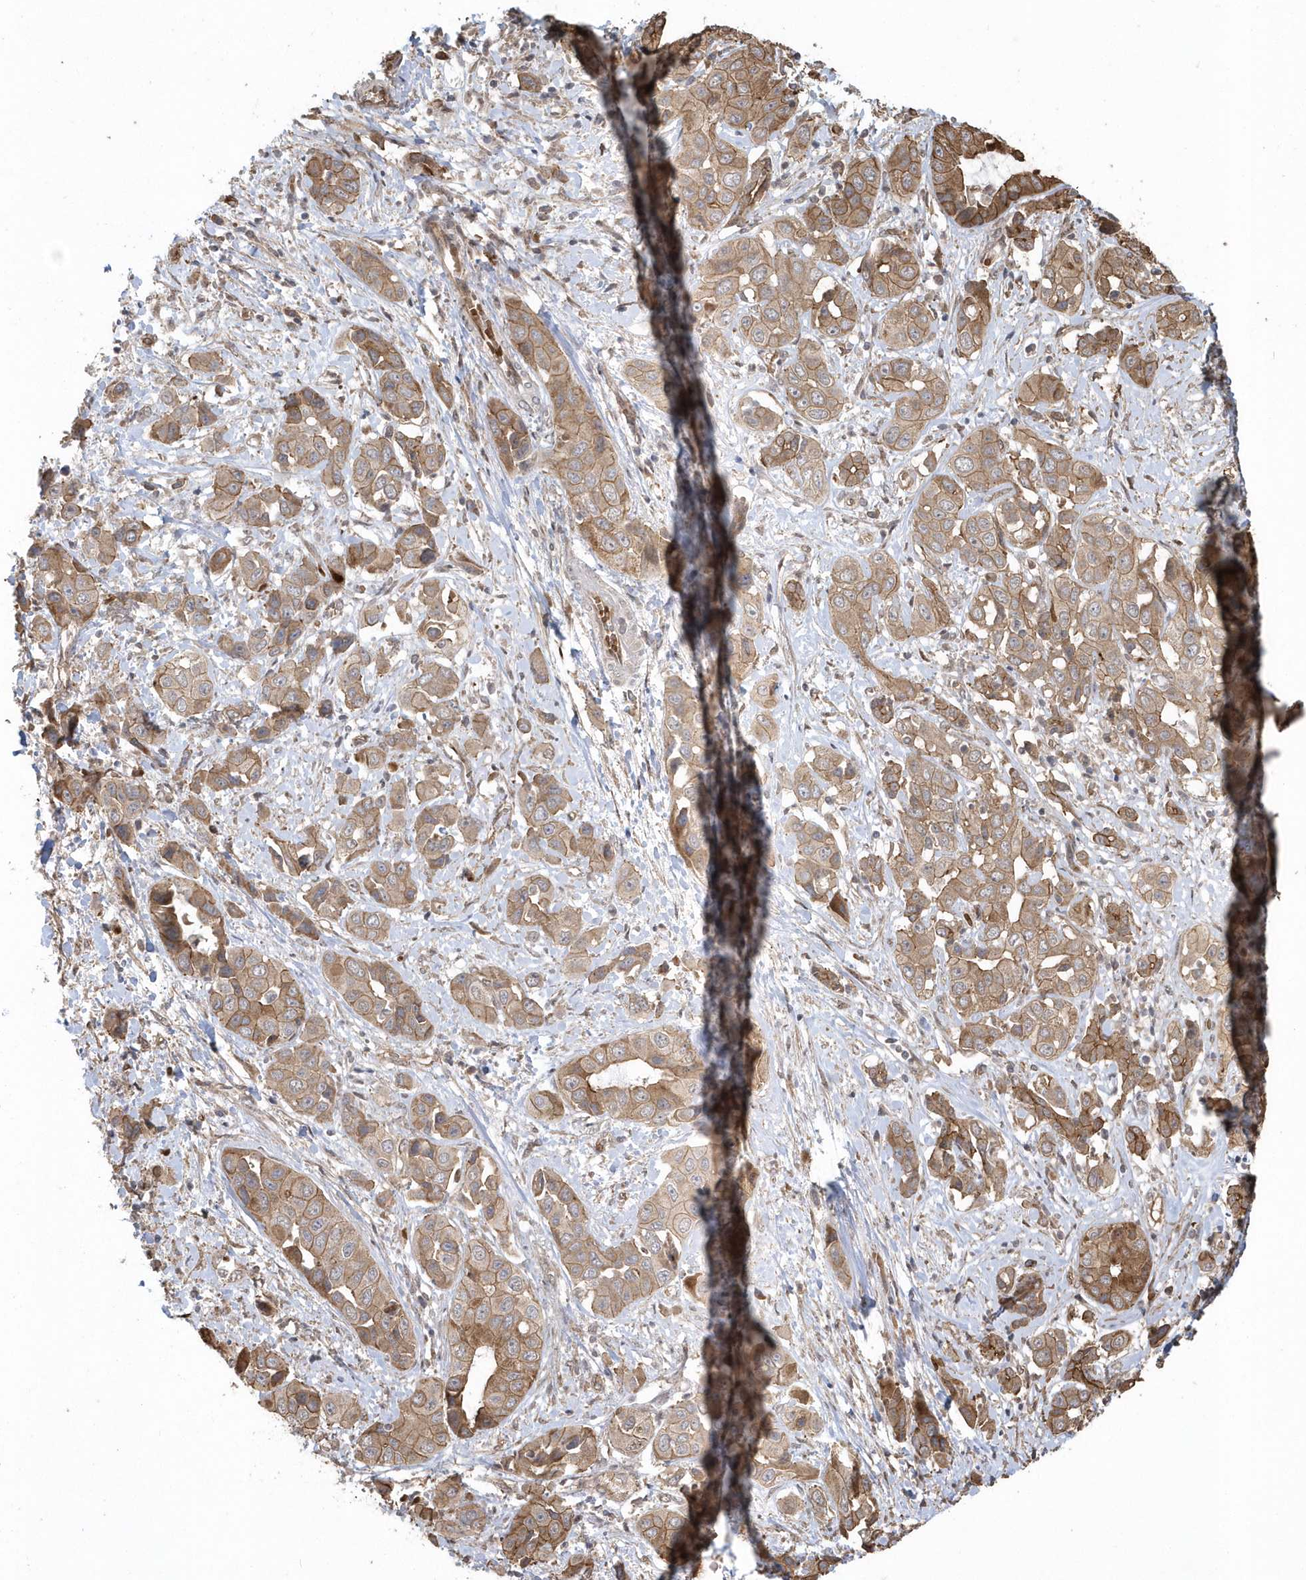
{"staining": {"intensity": "strong", "quantity": ">75%", "location": "cytoplasmic/membranous"}, "tissue": "liver cancer", "cell_type": "Tumor cells", "image_type": "cancer", "snomed": [{"axis": "morphology", "description": "Cholangiocarcinoma"}, {"axis": "topography", "description": "Liver"}], "caption": "Immunohistochemistry (IHC) histopathology image of neoplastic tissue: human liver cancer (cholangiocarcinoma) stained using immunohistochemistry (IHC) displays high levels of strong protein expression localized specifically in the cytoplasmic/membranous of tumor cells, appearing as a cytoplasmic/membranous brown color.", "gene": "HERPUD1", "patient": {"sex": "female", "age": 52}}